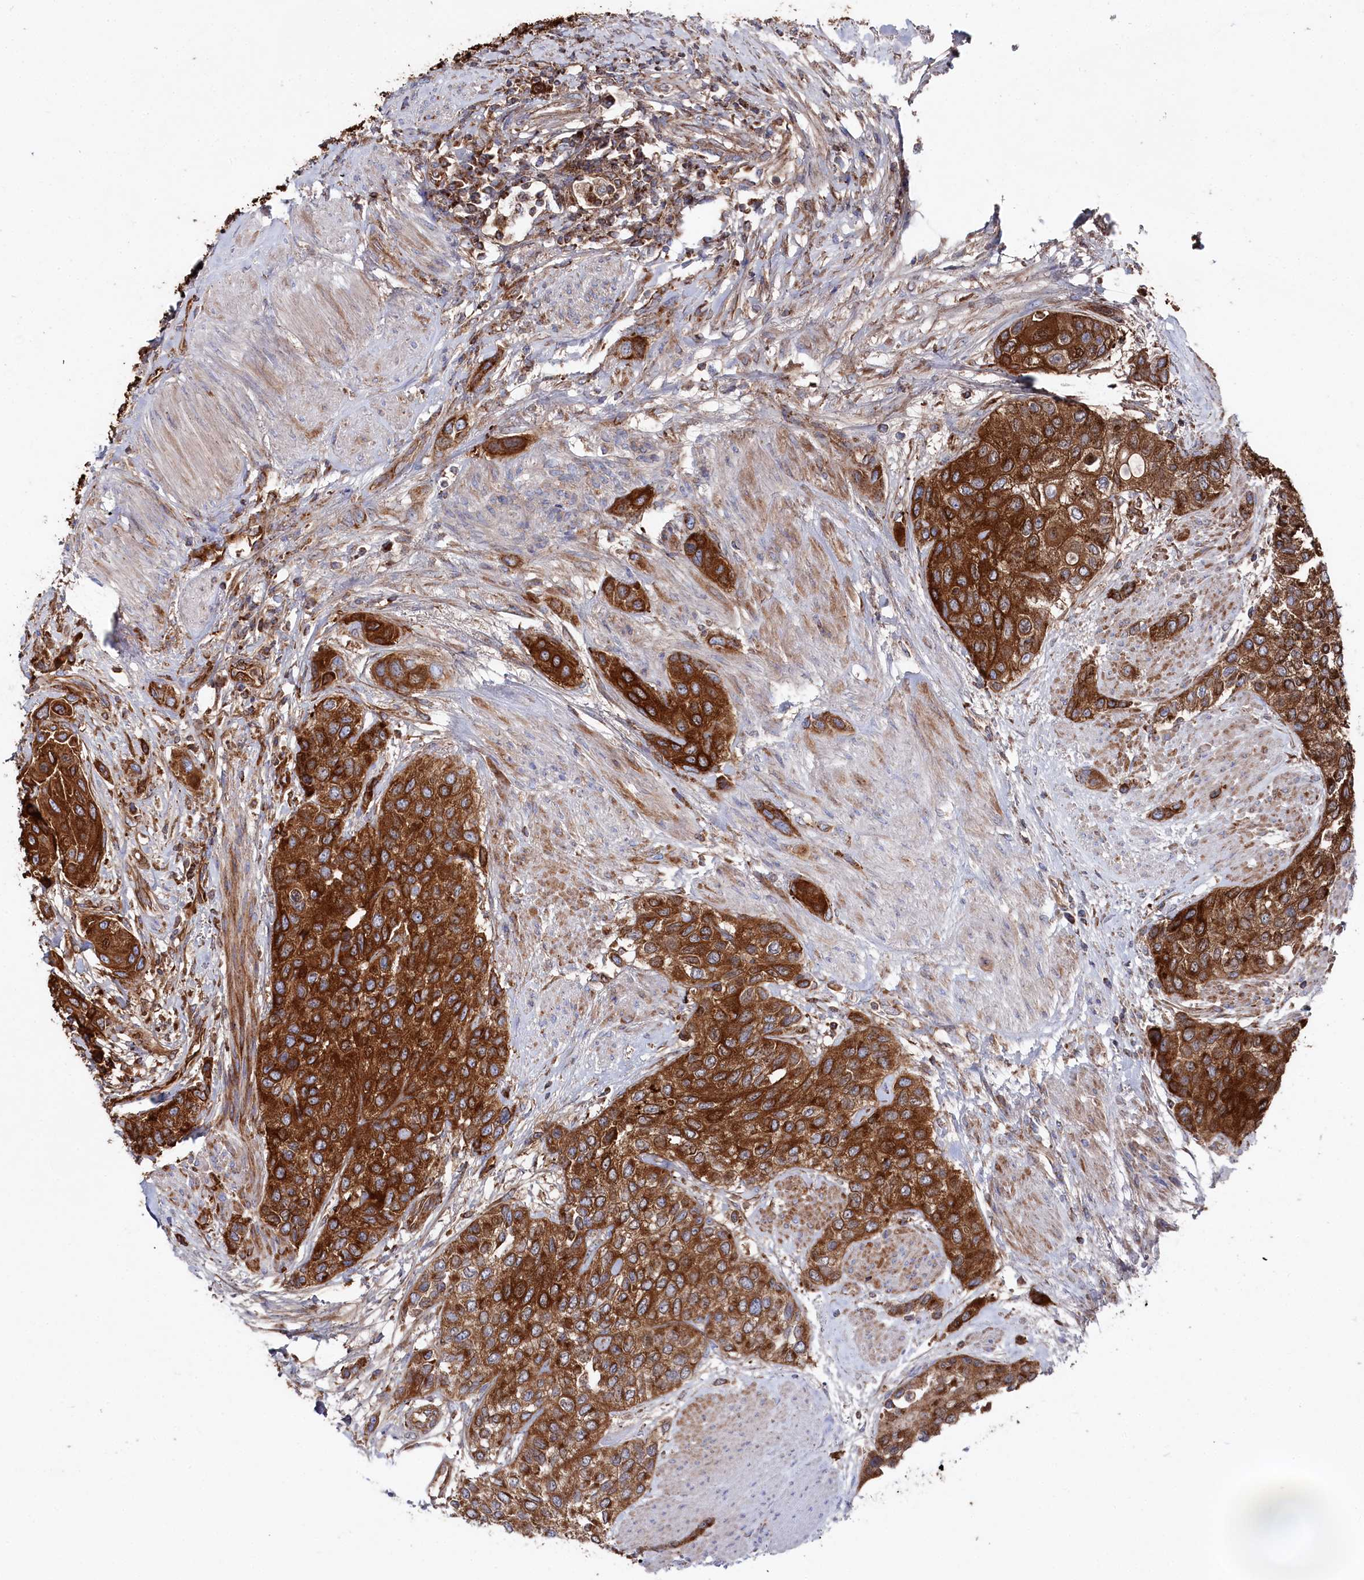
{"staining": {"intensity": "strong", "quantity": ">75%", "location": "cytoplasmic/membranous"}, "tissue": "urothelial cancer", "cell_type": "Tumor cells", "image_type": "cancer", "snomed": [{"axis": "morphology", "description": "Normal tissue, NOS"}, {"axis": "morphology", "description": "Urothelial carcinoma, High grade"}, {"axis": "topography", "description": "Vascular tissue"}, {"axis": "topography", "description": "Urinary bladder"}], "caption": "Brown immunohistochemical staining in urothelial cancer demonstrates strong cytoplasmic/membranous expression in approximately >75% of tumor cells.", "gene": "GLS2", "patient": {"sex": "female", "age": 56}}